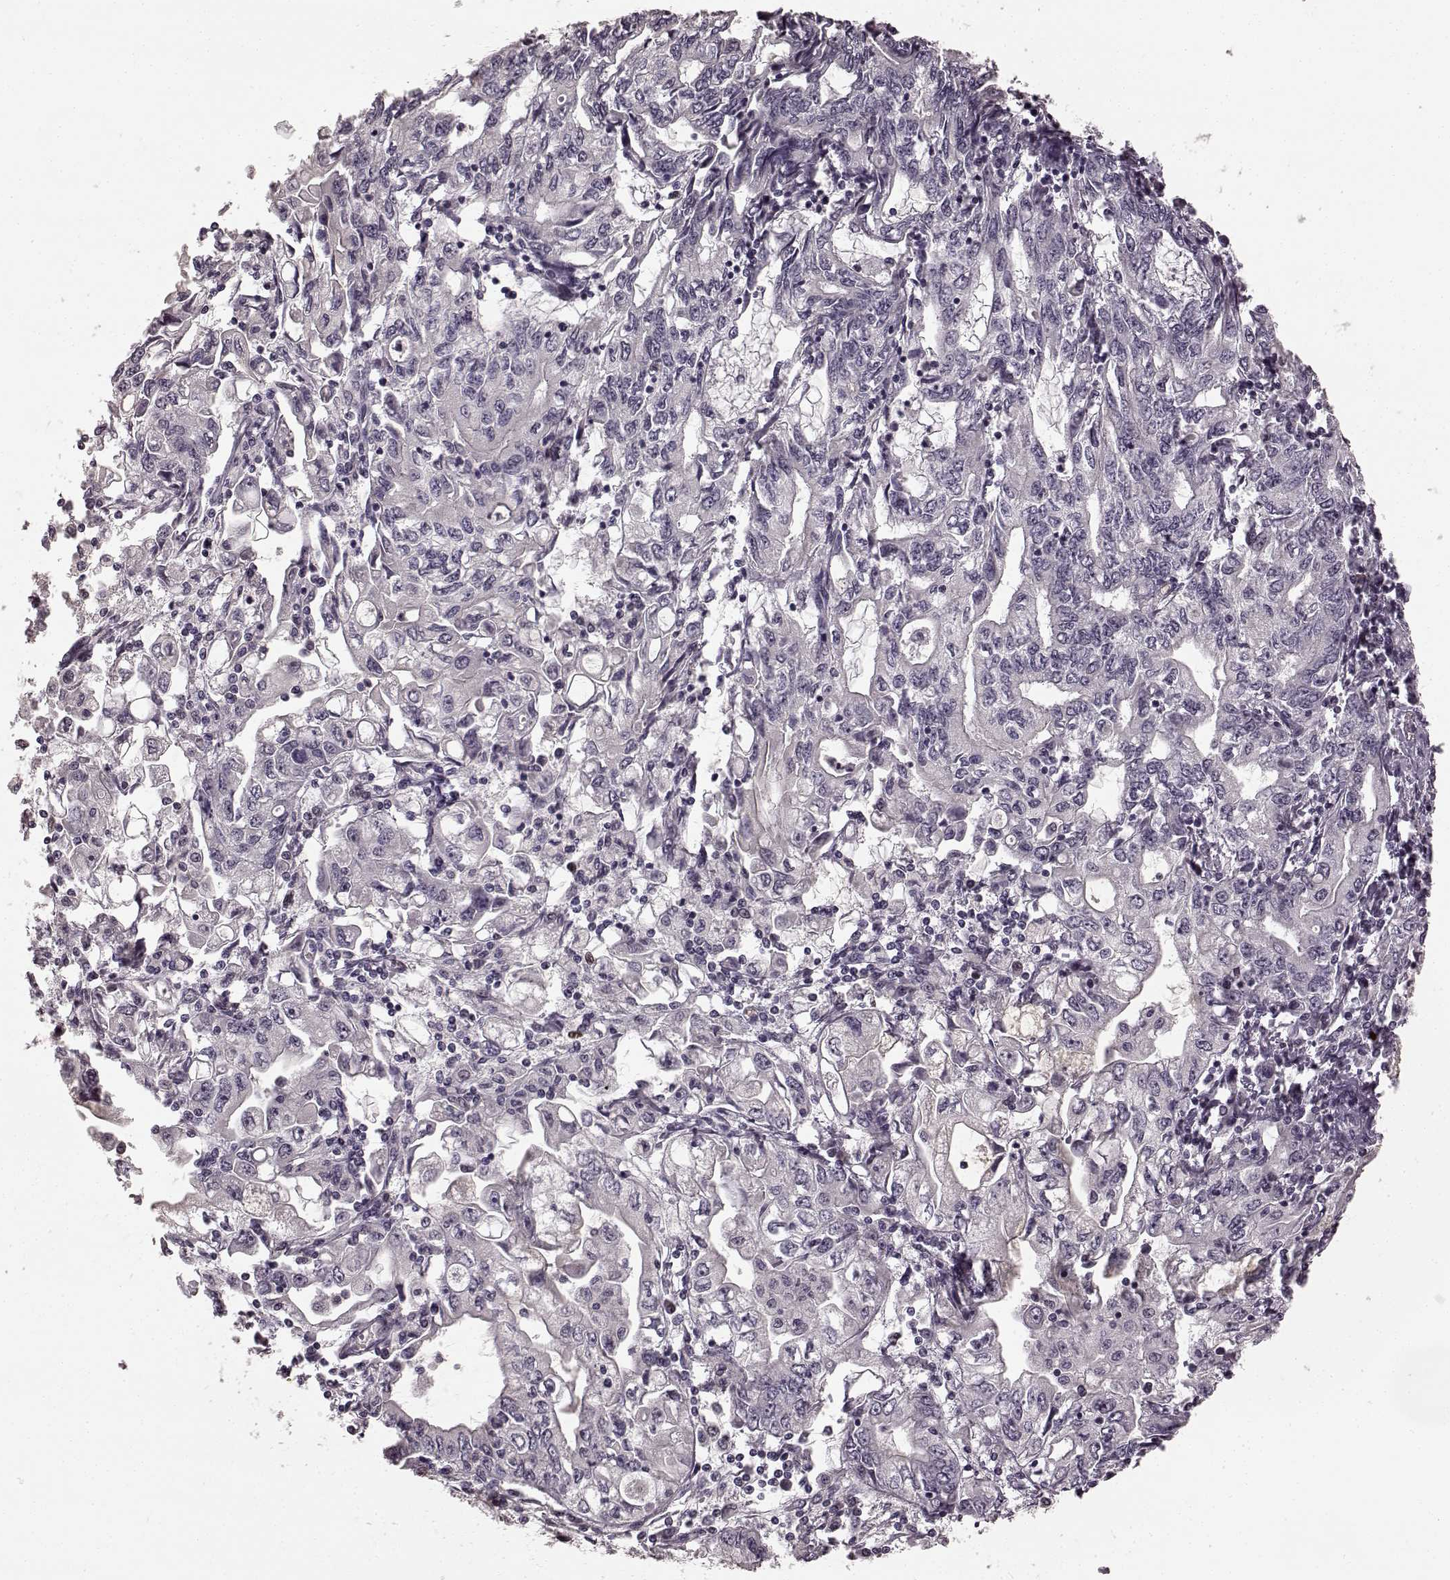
{"staining": {"intensity": "negative", "quantity": "none", "location": "none"}, "tissue": "stomach cancer", "cell_type": "Tumor cells", "image_type": "cancer", "snomed": [{"axis": "morphology", "description": "Adenocarcinoma, NOS"}, {"axis": "topography", "description": "Stomach, lower"}], "caption": "An image of stomach cancer stained for a protein shows no brown staining in tumor cells.", "gene": "CCNA2", "patient": {"sex": "female", "age": 72}}